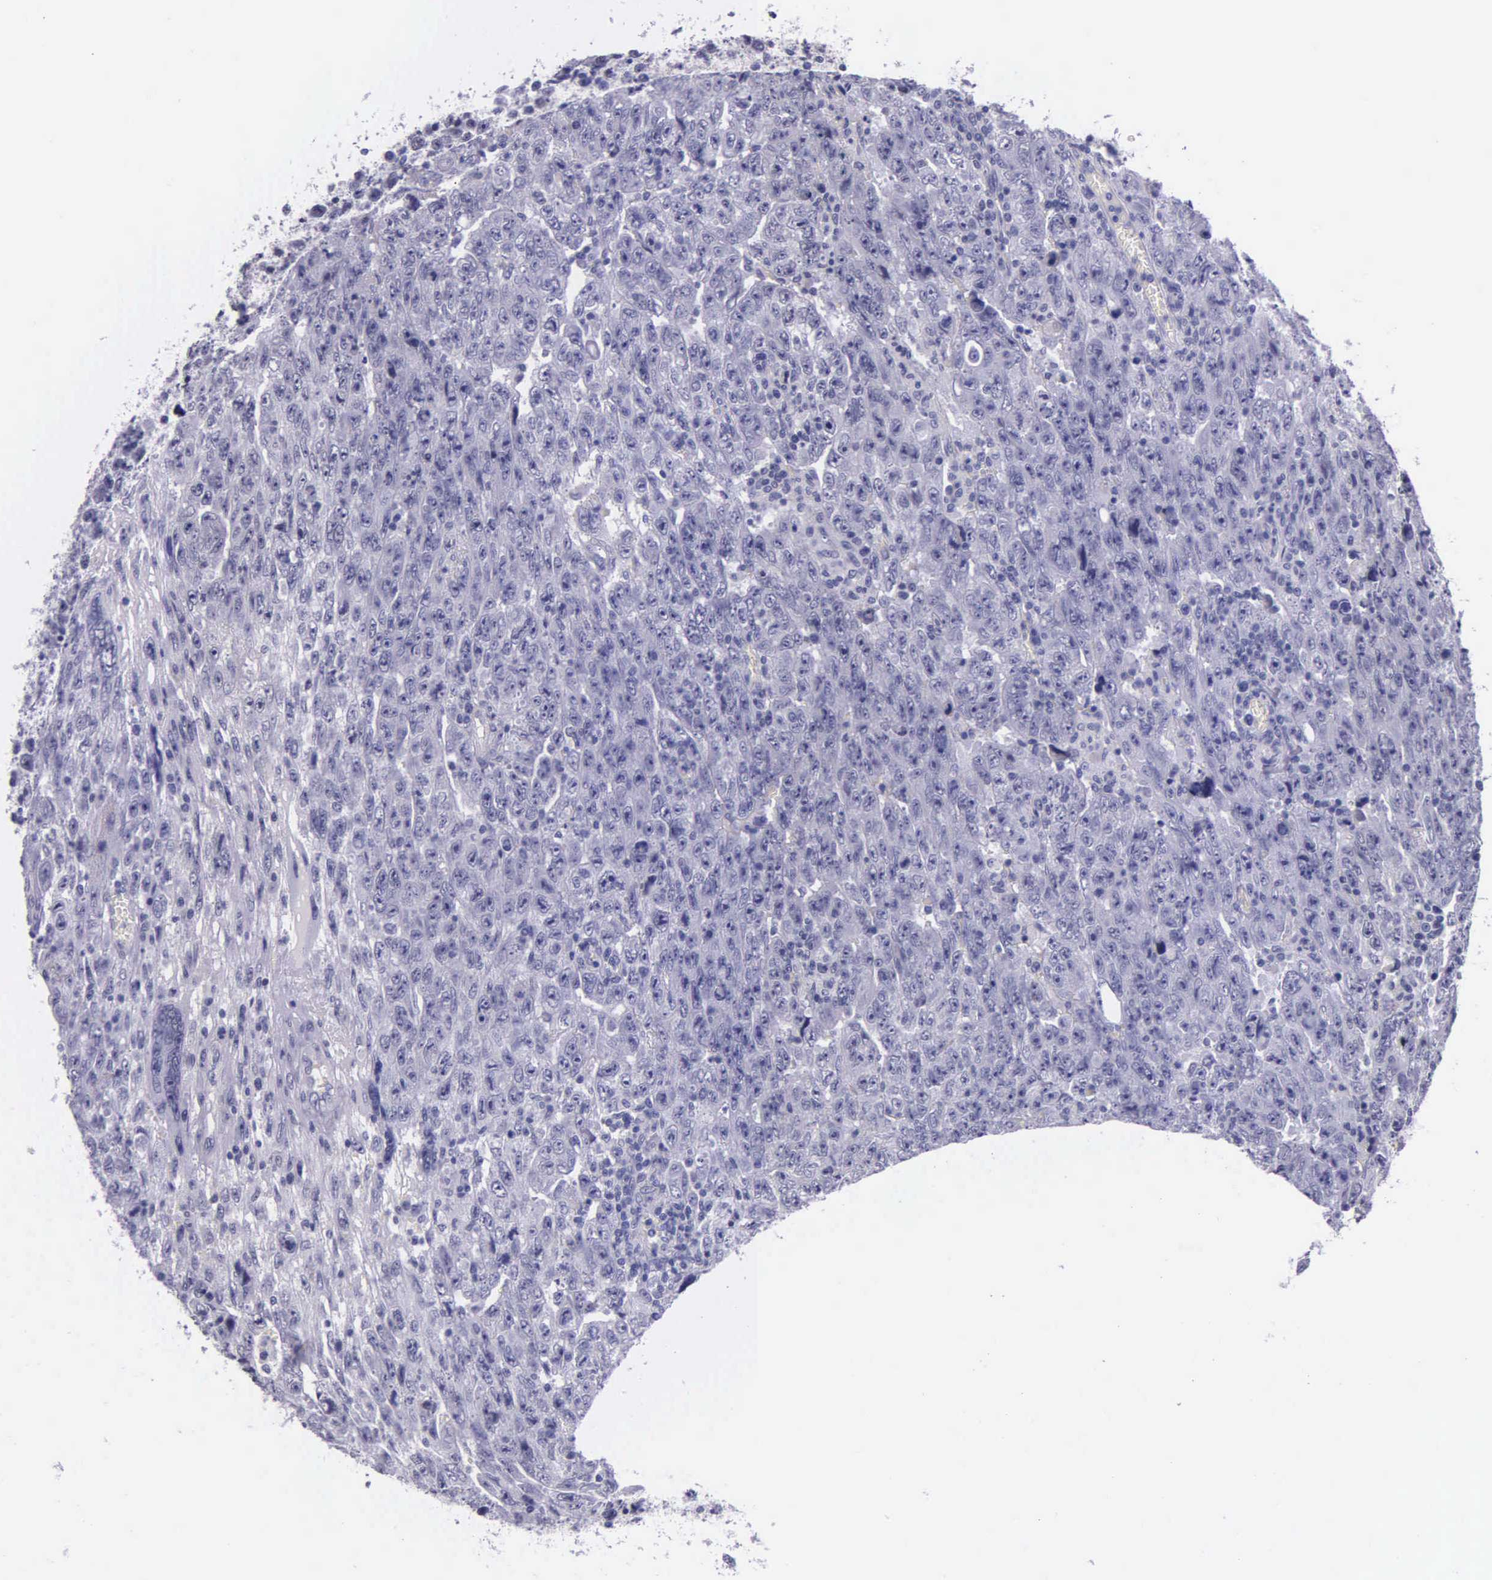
{"staining": {"intensity": "negative", "quantity": "none", "location": "none"}, "tissue": "testis cancer", "cell_type": "Tumor cells", "image_type": "cancer", "snomed": [{"axis": "morphology", "description": "Carcinoma, Embryonal, NOS"}, {"axis": "topography", "description": "Testis"}], "caption": "This is an immunohistochemistry (IHC) histopathology image of testis cancer. There is no positivity in tumor cells.", "gene": "AHNAK2", "patient": {"sex": "male", "age": 28}}